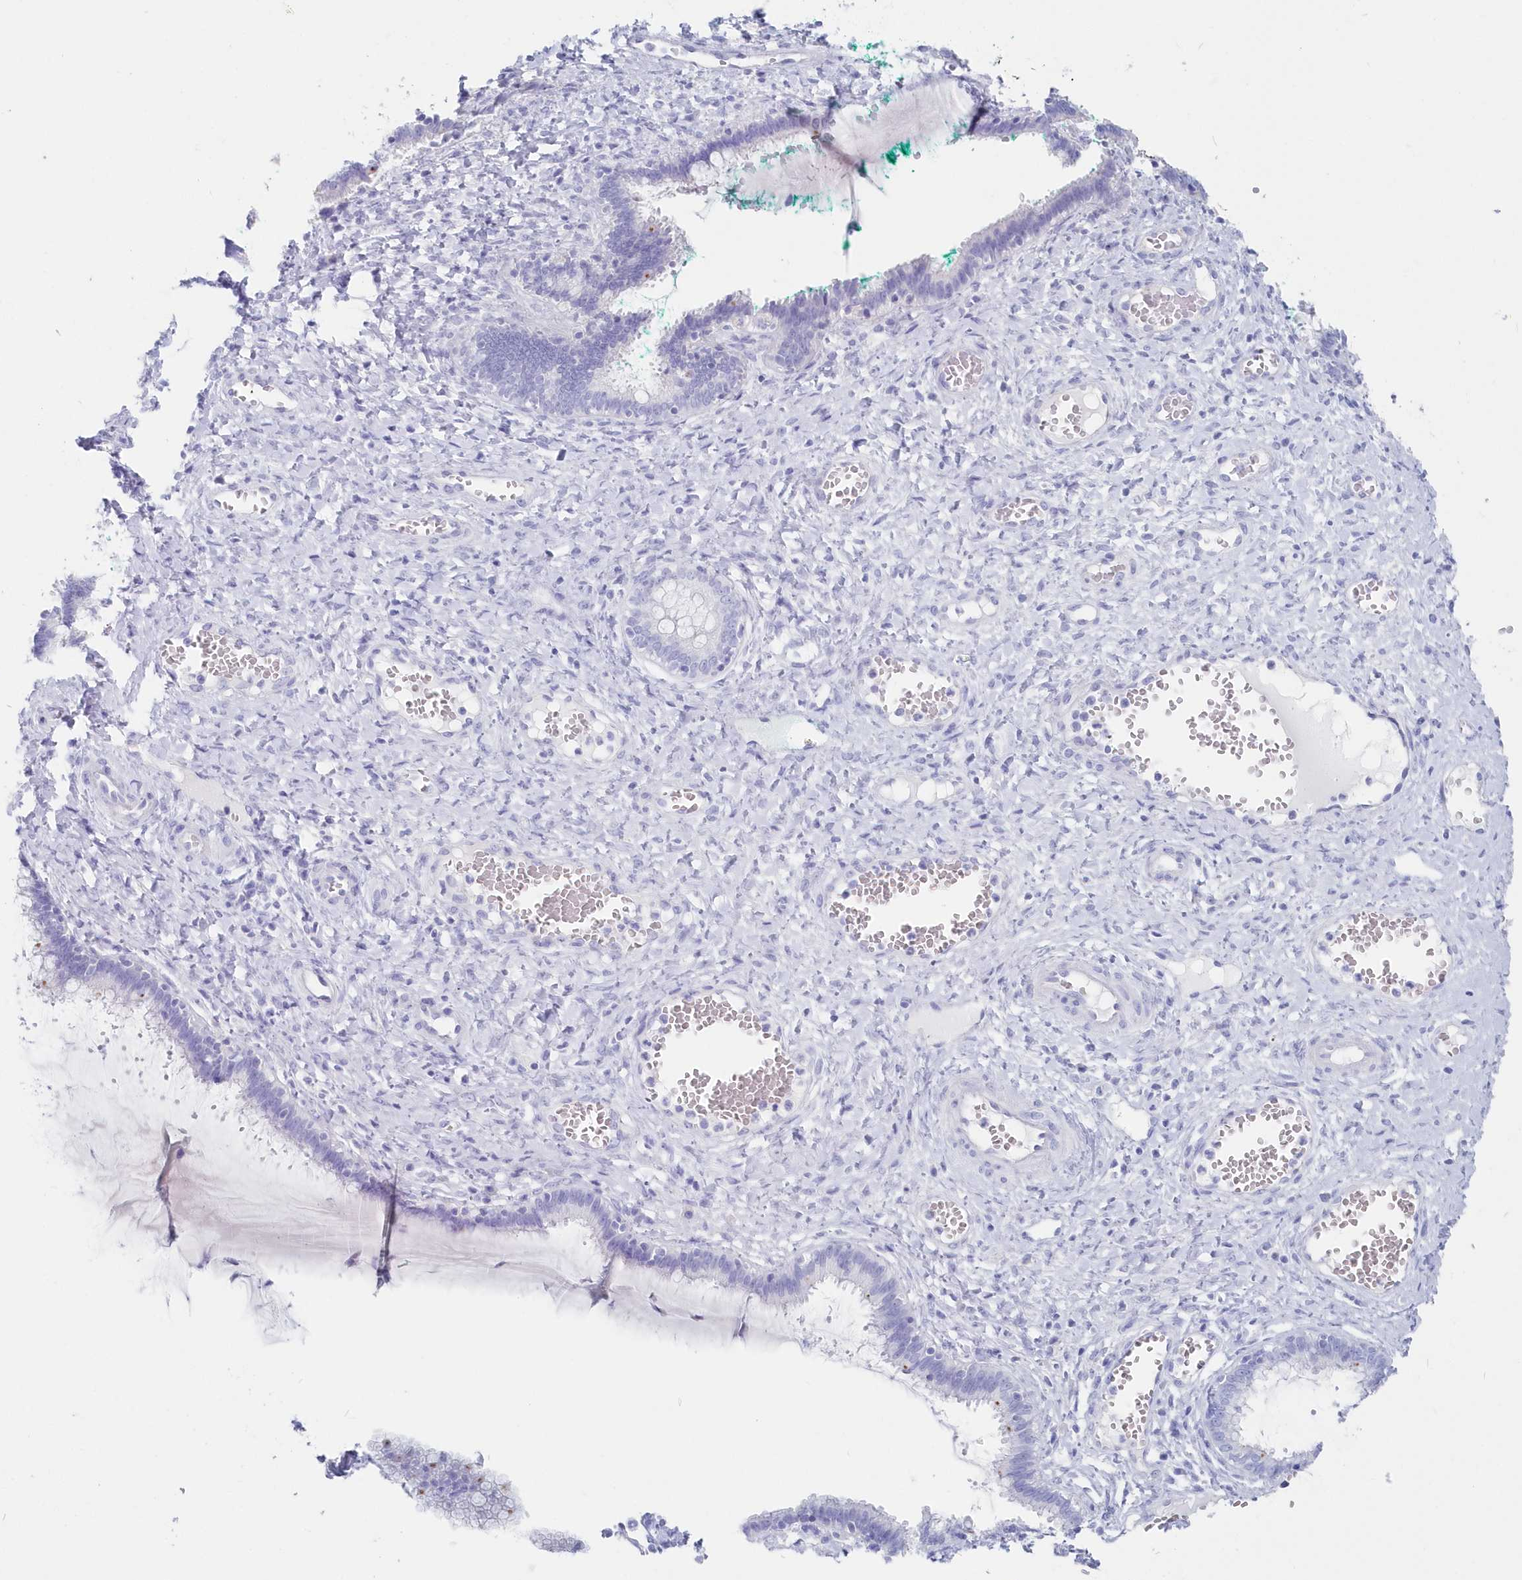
{"staining": {"intensity": "negative", "quantity": "none", "location": "none"}, "tissue": "cervix", "cell_type": "Glandular cells", "image_type": "normal", "snomed": [{"axis": "morphology", "description": "Normal tissue, NOS"}, {"axis": "morphology", "description": "Adenocarcinoma, NOS"}, {"axis": "topography", "description": "Cervix"}], "caption": "This is an immunohistochemistry (IHC) histopathology image of benign human cervix. There is no positivity in glandular cells.", "gene": "CSNK1G2", "patient": {"sex": "female", "age": 29}}